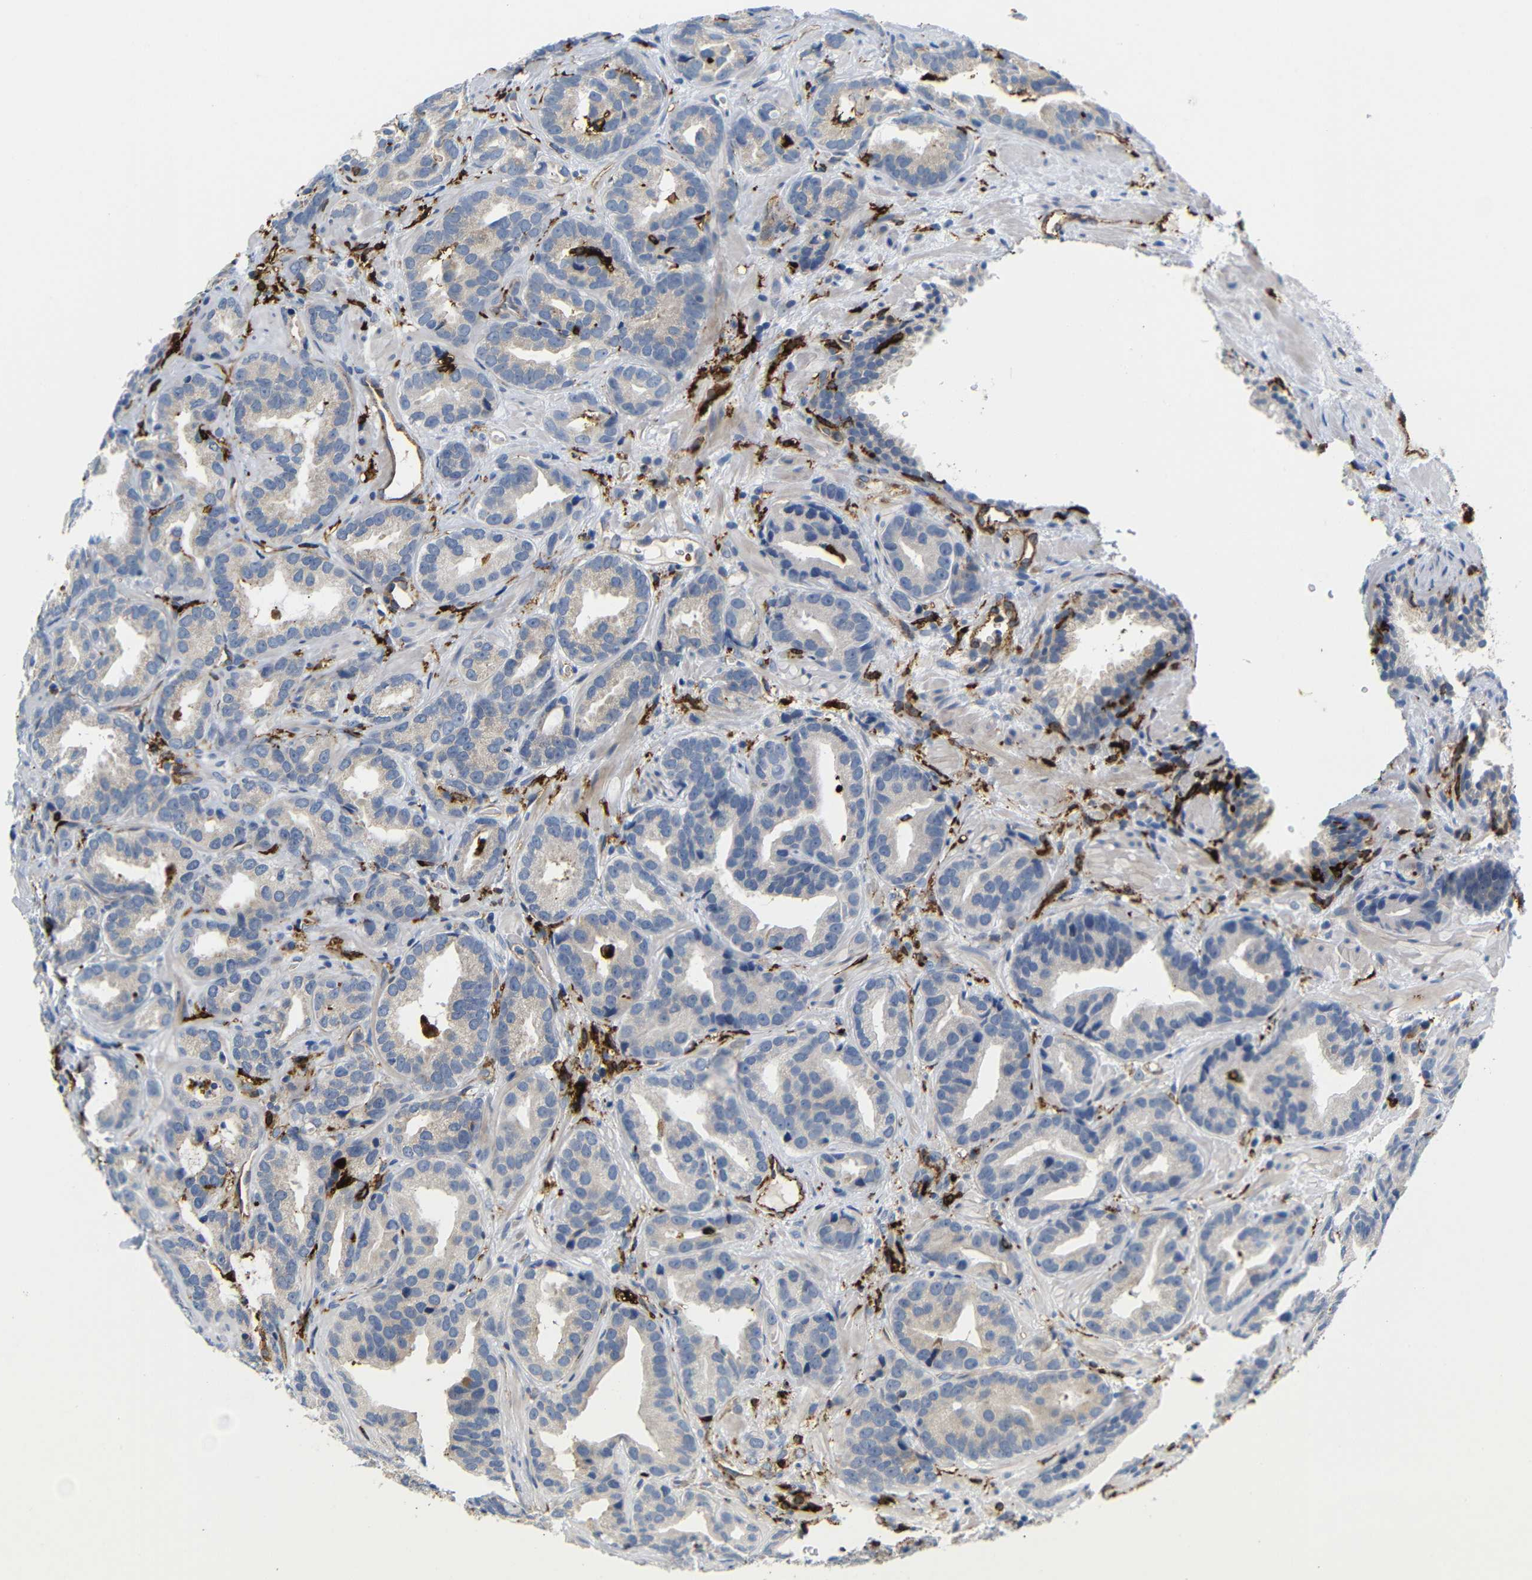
{"staining": {"intensity": "negative", "quantity": "none", "location": "none"}, "tissue": "prostate cancer", "cell_type": "Tumor cells", "image_type": "cancer", "snomed": [{"axis": "morphology", "description": "Adenocarcinoma, Low grade"}, {"axis": "topography", "description": "Prostate"}], "caption": "IHC of prostate adenocarcinoma (low-grade) reveals no staining in tumor cells. The staining was performed using DAB to visualize the protein expression in brown, while the nuclei were stained in blue with hematoxylin (Magnification: 20x).", "gene": "HLA-DQB1", "patient": {"sex": "male", "age": 59}}